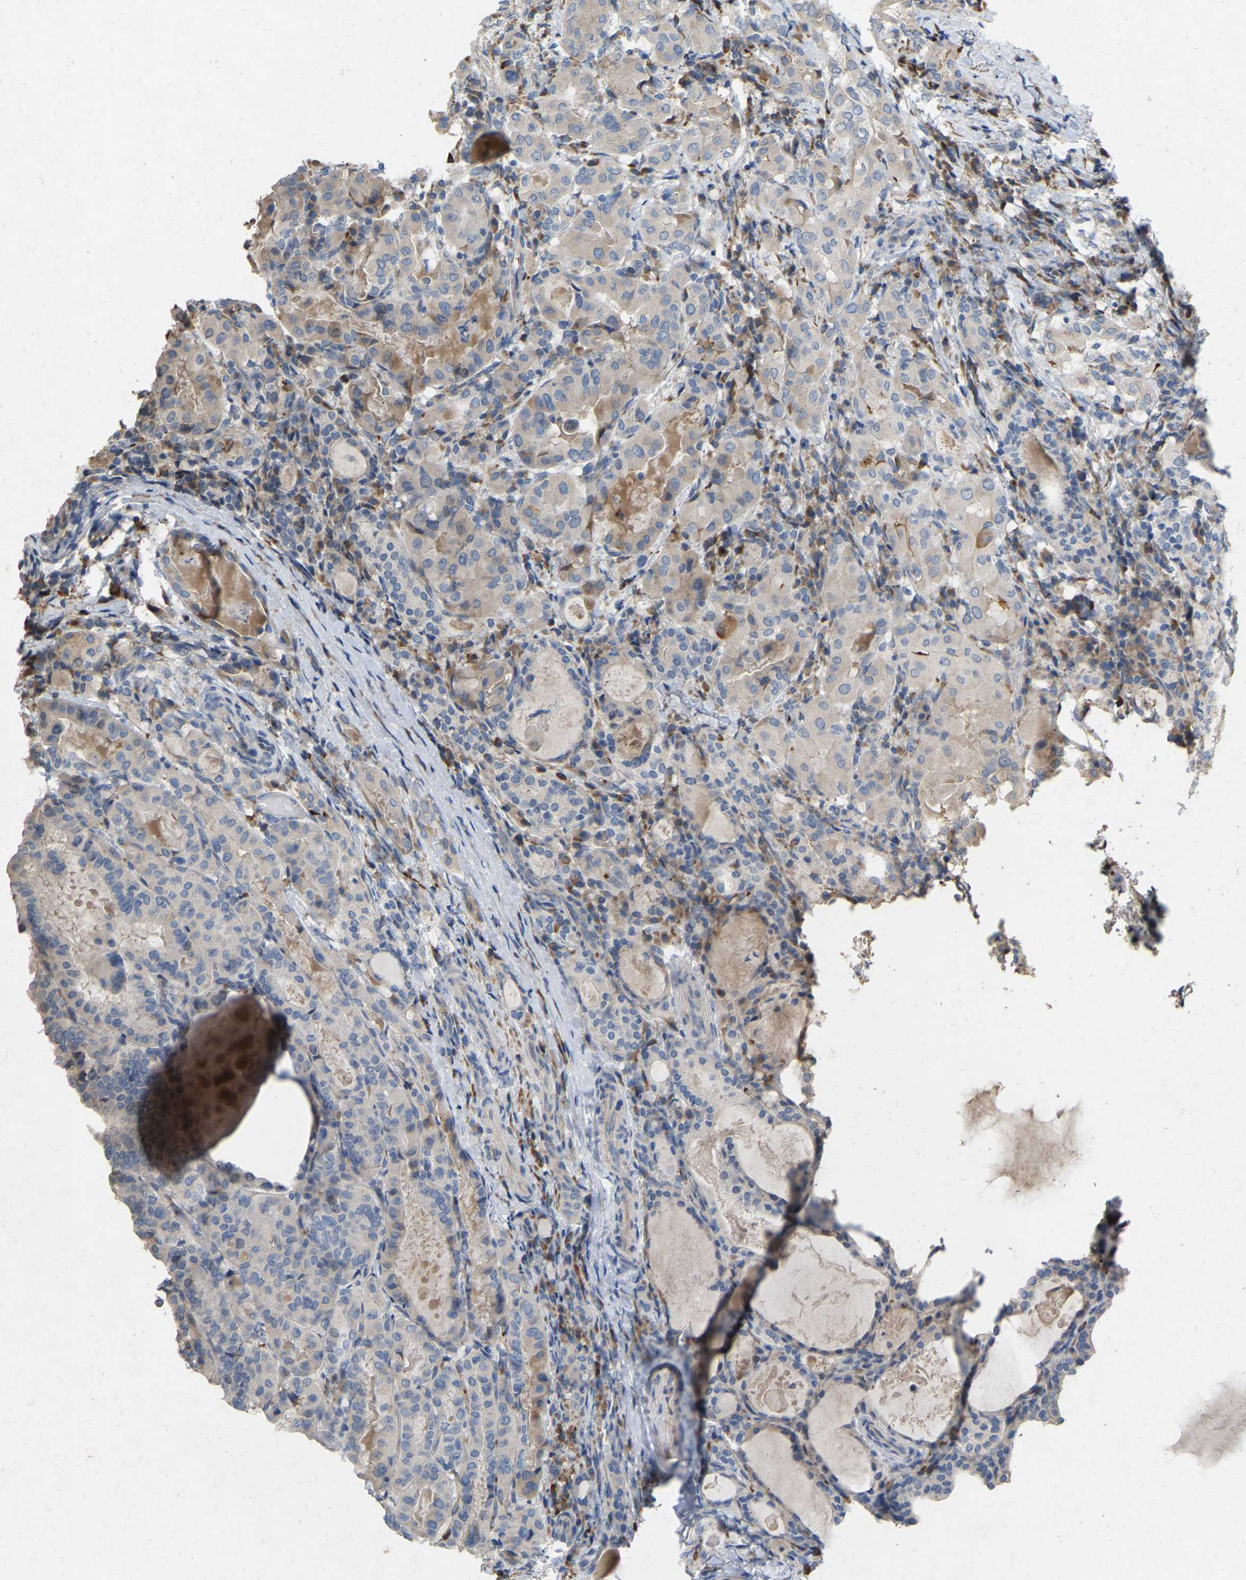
{"staining": {"intensity": "negative", "quantity": "none", "location": "none"}, "tissue": "thyroid cancer", "cell_type": "Tumor cells", "image_type": "cancer", "snomed": [{"axis": "morphology", "description": "Papillary adenocarcinoma, NOS"}, {"axis": "topography", "description": "Thyroid gland"}], "caption": "IHC of thyroid papillary adenocarcinoma shows no expression in tumor cells.", "gene": "RHEB", "patient": {"sex": "female", "age": 42}}